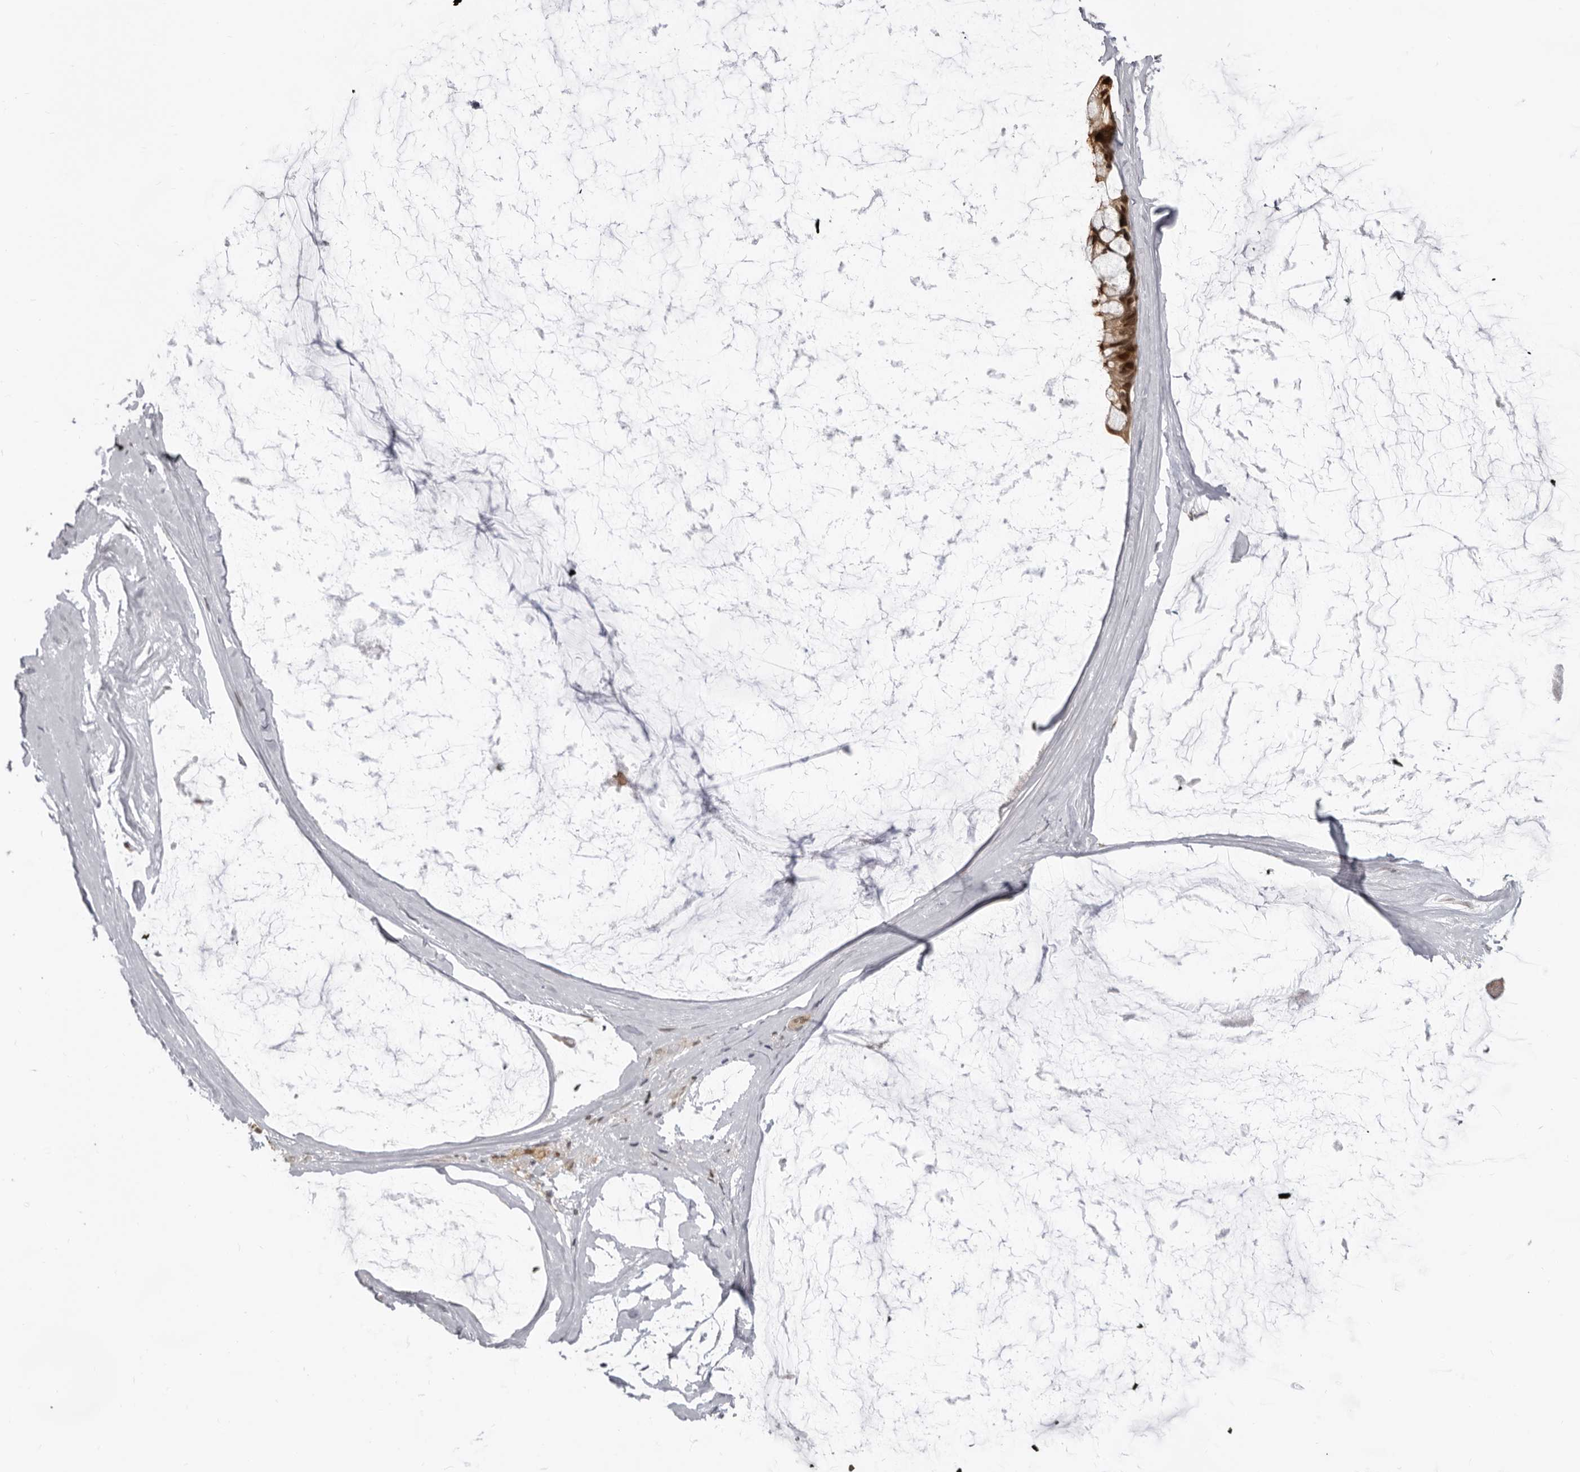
{"staining": {"intensity": "strong", "quantity": ">75%", "location": "cytoplasmic/membranous,nuclear"}, "tissue": "ovarian cancer", "cell_type": "Tumor cells", "image_type": "cancer", "snomed": [{"axis": "morphology", "description": "Cystadenocarcinoma, mucinous, NOS"}, {"axis": "topography", "description": "Ovary"}], "caption": "A histopathology image of human mucinous cystadenocarcinoma (ovarian) stained for a protein reveals strong cytoplasmic/membranous and nuclear brown staining in tumor cells. (brown staining indicates protein expression, while blue staining denotes nuclei).", "gene": "SRGAP2", "patient": {"sex": "female", "age": 39}}